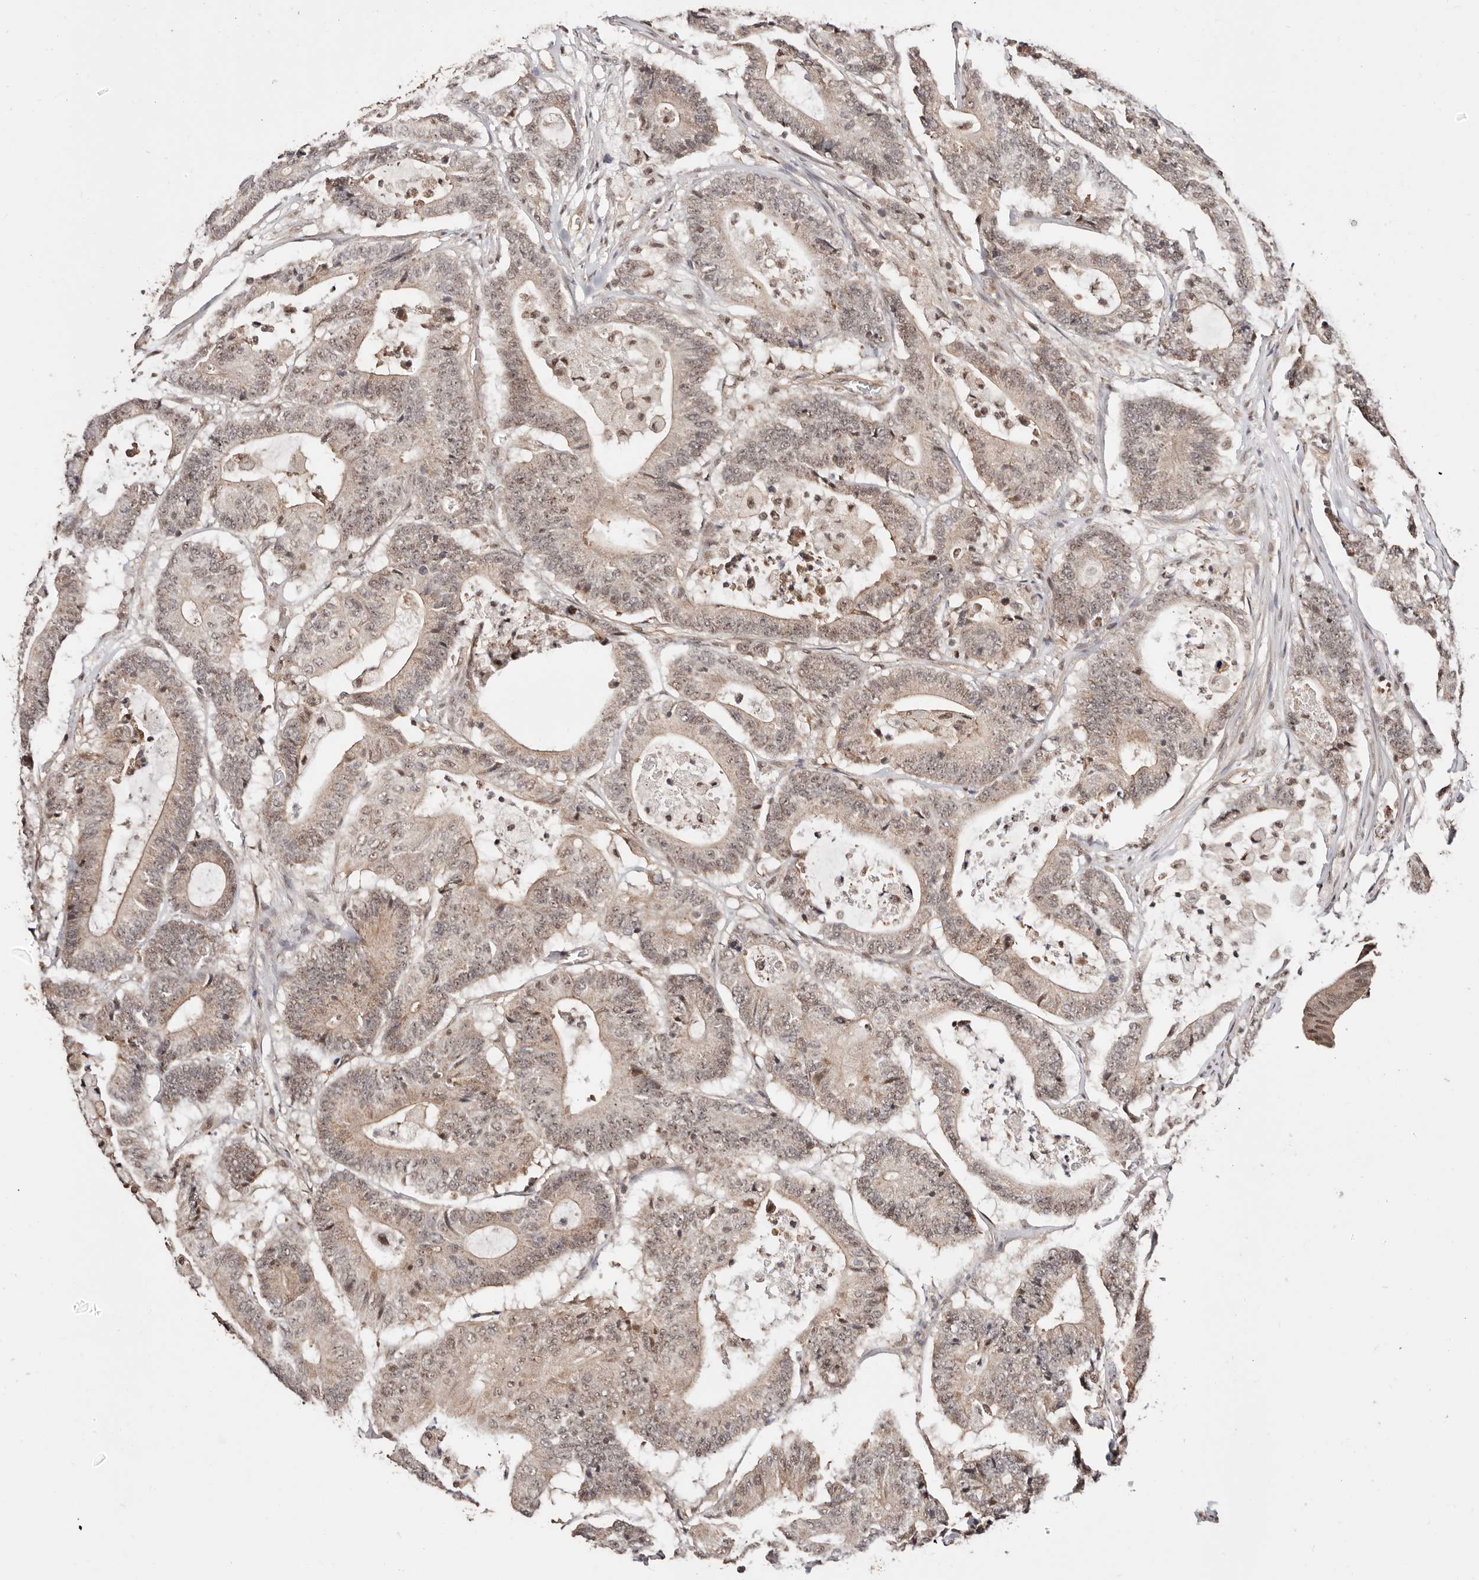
{"staining": {"intensity": "weak", "quantity": "25%-75%", "location": "nuclear"}, "tissue": "colorectal cancer", "cell_type": "Tumor cells", "image_type": "cancer", "snomed": [{"axis": "morphology", "description": "Adenocarcinoma, NOS"}, {"axis": "topography", "description": "Colon"}], "caption": "Immunohistochemical staining of adenocarcinoma (colorectal) reveals weak nuclear protein expression in approximately 25%-75% of tumor cells.", "gene": "CTNNBL1", "patient": {"sex": "female", "age": 84}}